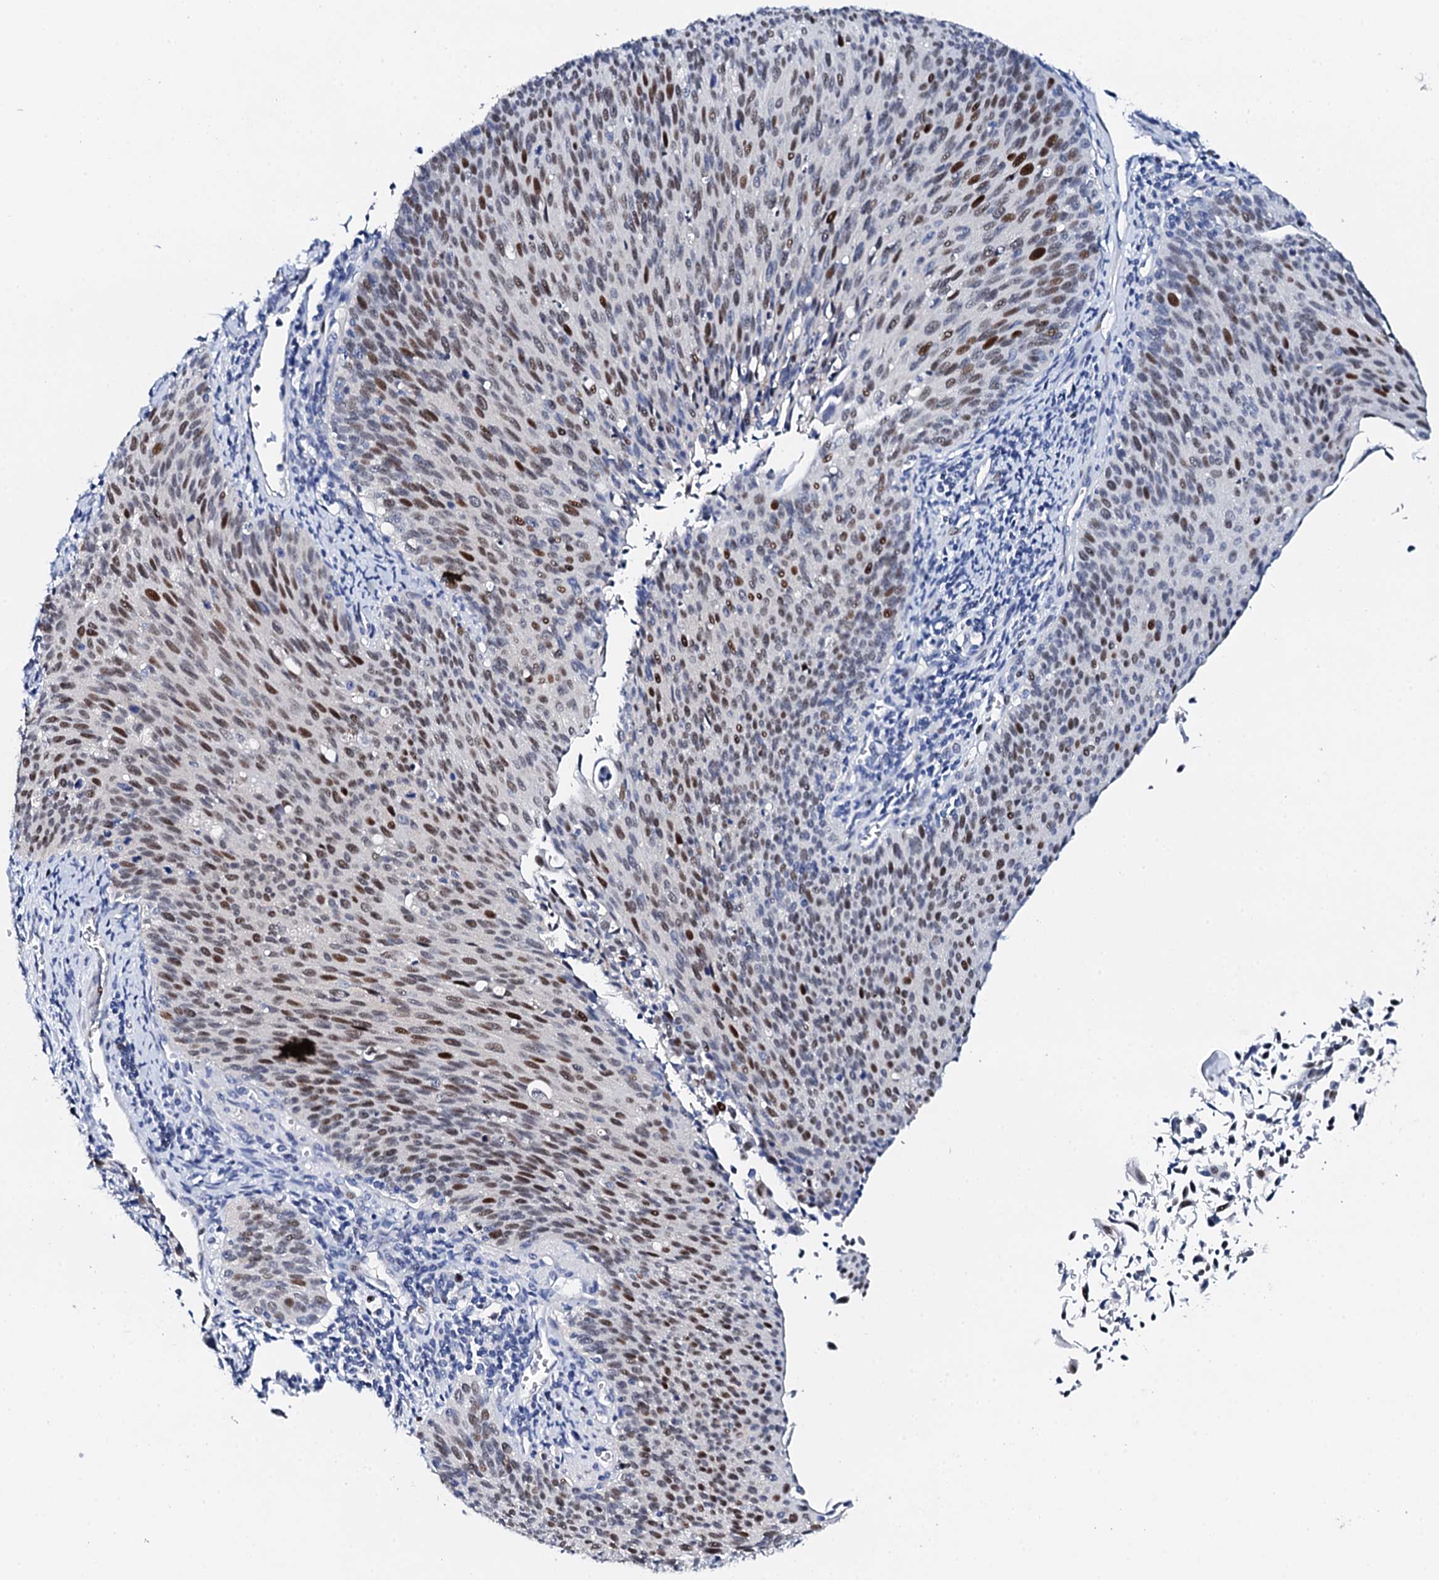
{"staining": {"intensity": "moderate", "quantity": ">75%", "location": "nuclear"}, "tissue": "cervical cancer", "cell_type": "Tumor cells", "image_type": "cancer", "snomed": [{"axis": "morphology", "description": "Squamous cell carcinoma, NOS"}, {"axis": "topography", "description": "Cervix"}], "caption": "Moderate nuclear staining is identified in about >75% of tumor cells in cervical cancer. (DAB (3,3'-diaminobenzidine) = brown stain, brightfield microscopy at high magnification).", "gene": "NUDT13", "patient": {"sex": "female", "age": 55}}